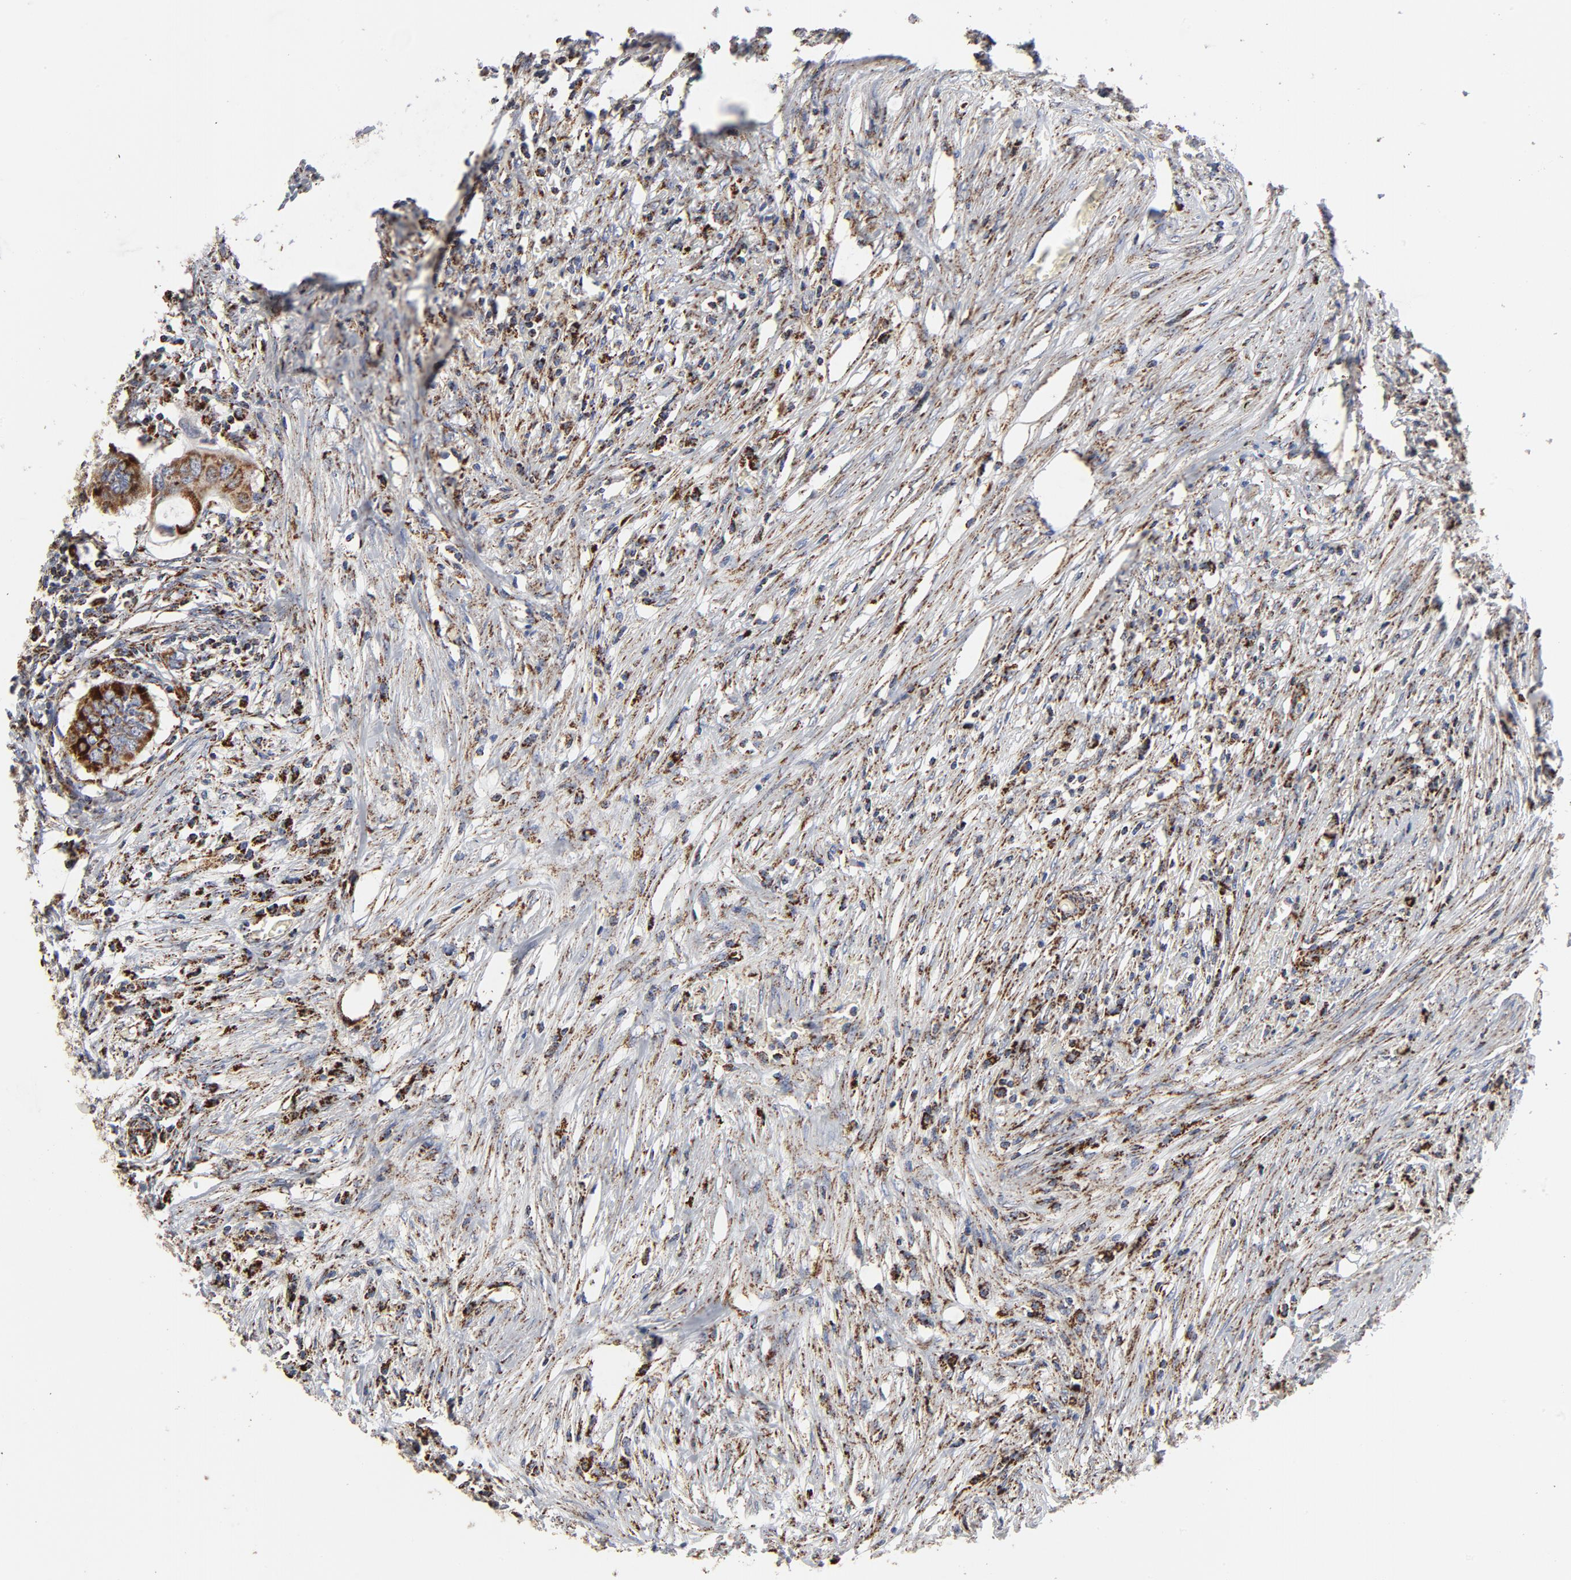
{"staining": {"intensity": "strong", "quantity": ">75%", "location": "cytoplasmic/membranous"}, "tissue": "colorectal cancer", "cell_type": "Tumor cells", "image_type": "cancer", "snomed": [{"axis": "morphology", "description": "Adenocarcinoma, NOS"}, {"axis": "topography", "description": "Colon"}], "caption": "Approximately >75% of tumor cells in adenocarcinoma (colorectal) demonstrate strong cytoplasmic/membranous protein expression as visualized by brown immunohistochemical staining.", "gene": "NDUFV2", "patient": {"sex": "male", "age": 71}}